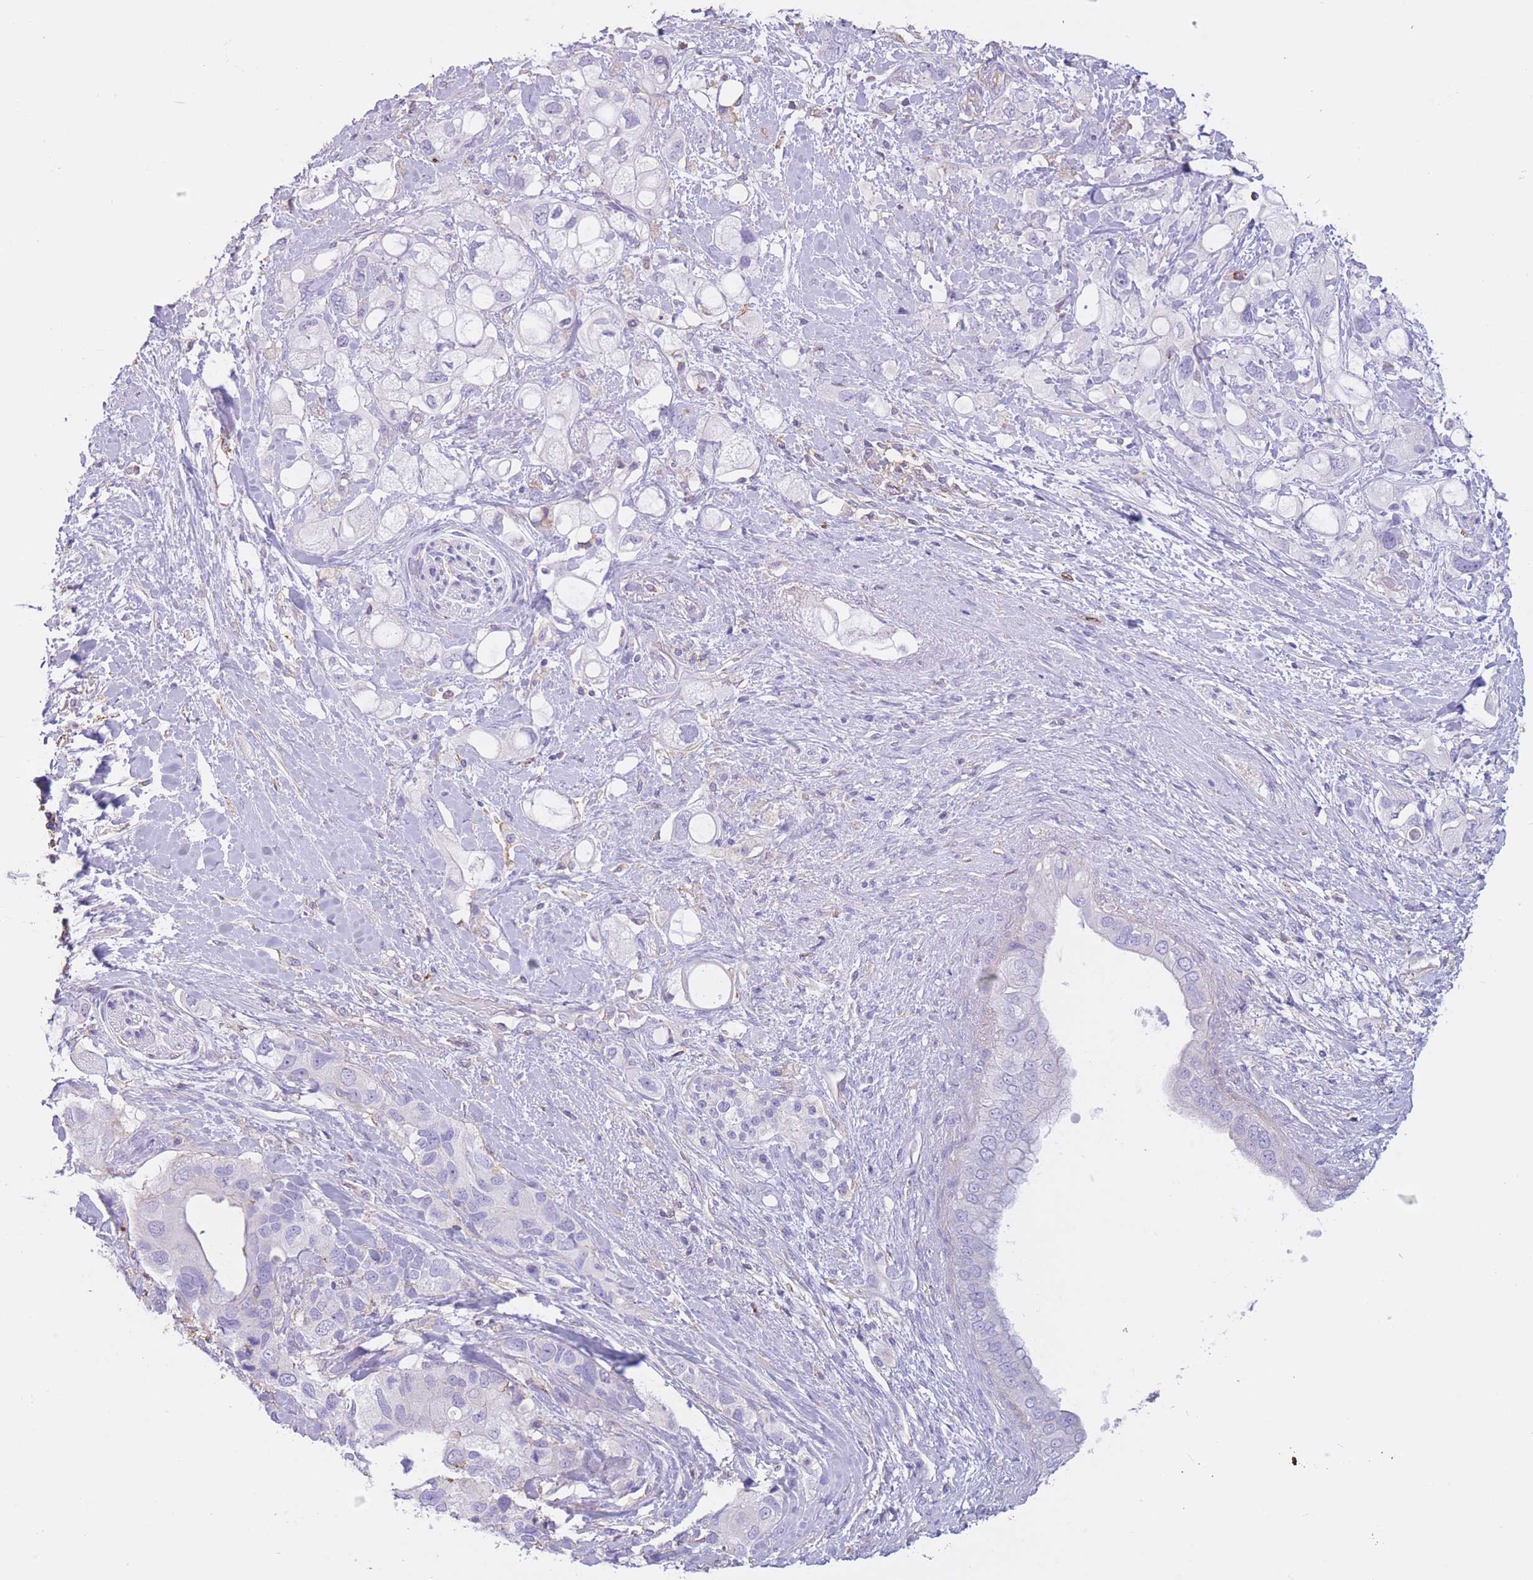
{"staining": {"intensity": "negative", "quantity": "none", "location": "none"}, "tissue": "pancreatic cancer", "cell_type": "Tumor cells", "image_type": "cancer", "snomed": [{"axis": "morphology", "description": "Adenocarcinoma, NOS"}, {"axis": "topography", "description": "Pancreas"}], "caption": "The image shows no staining of tumor cells in pancreatic adenocarcinoma. (Stains: DAB (3,3'-diaminobenzidine) IHC with hematoxylin counter stain, Microscopy: brightfield microscopy at high magnification).", "gene": "PDHA1", "patient": {"sex": "female", "age": 56}}